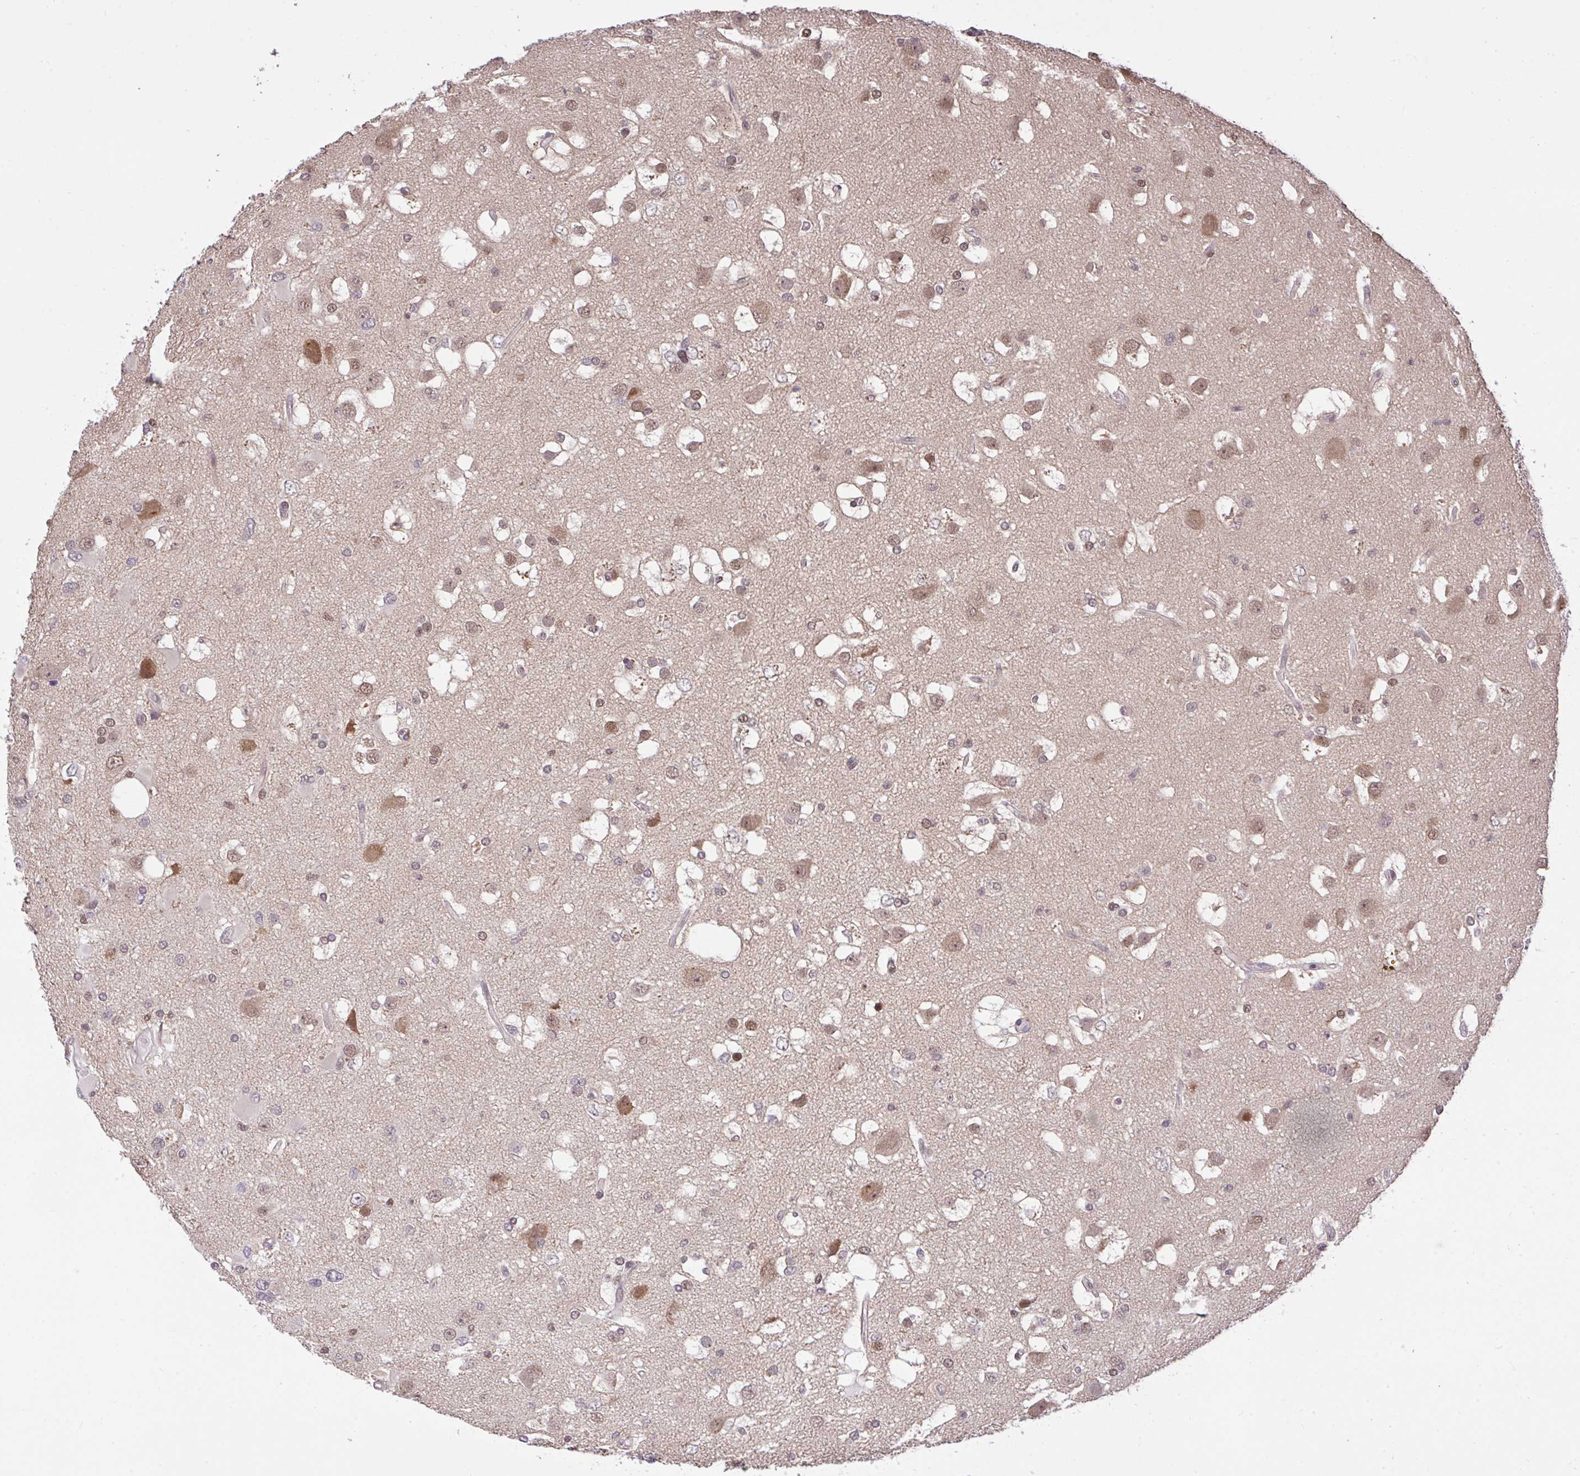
{"staining": {"intensity": "negative", "quantity": "none", "location": "none"}, "tissue": "glioma", "cell_type": "Tumor cells", "image_type": "cancer", "snomed": [{"axis": "morphology", "description": "Glioma, malignant, High grade"}, {"axis": "topography", "description": "Brain"}], "caption": "Tumor cells are negative for brown protein staining in glioma.", "gene": "GLIS3", "patient": {"sex": "male", "age": 53}}